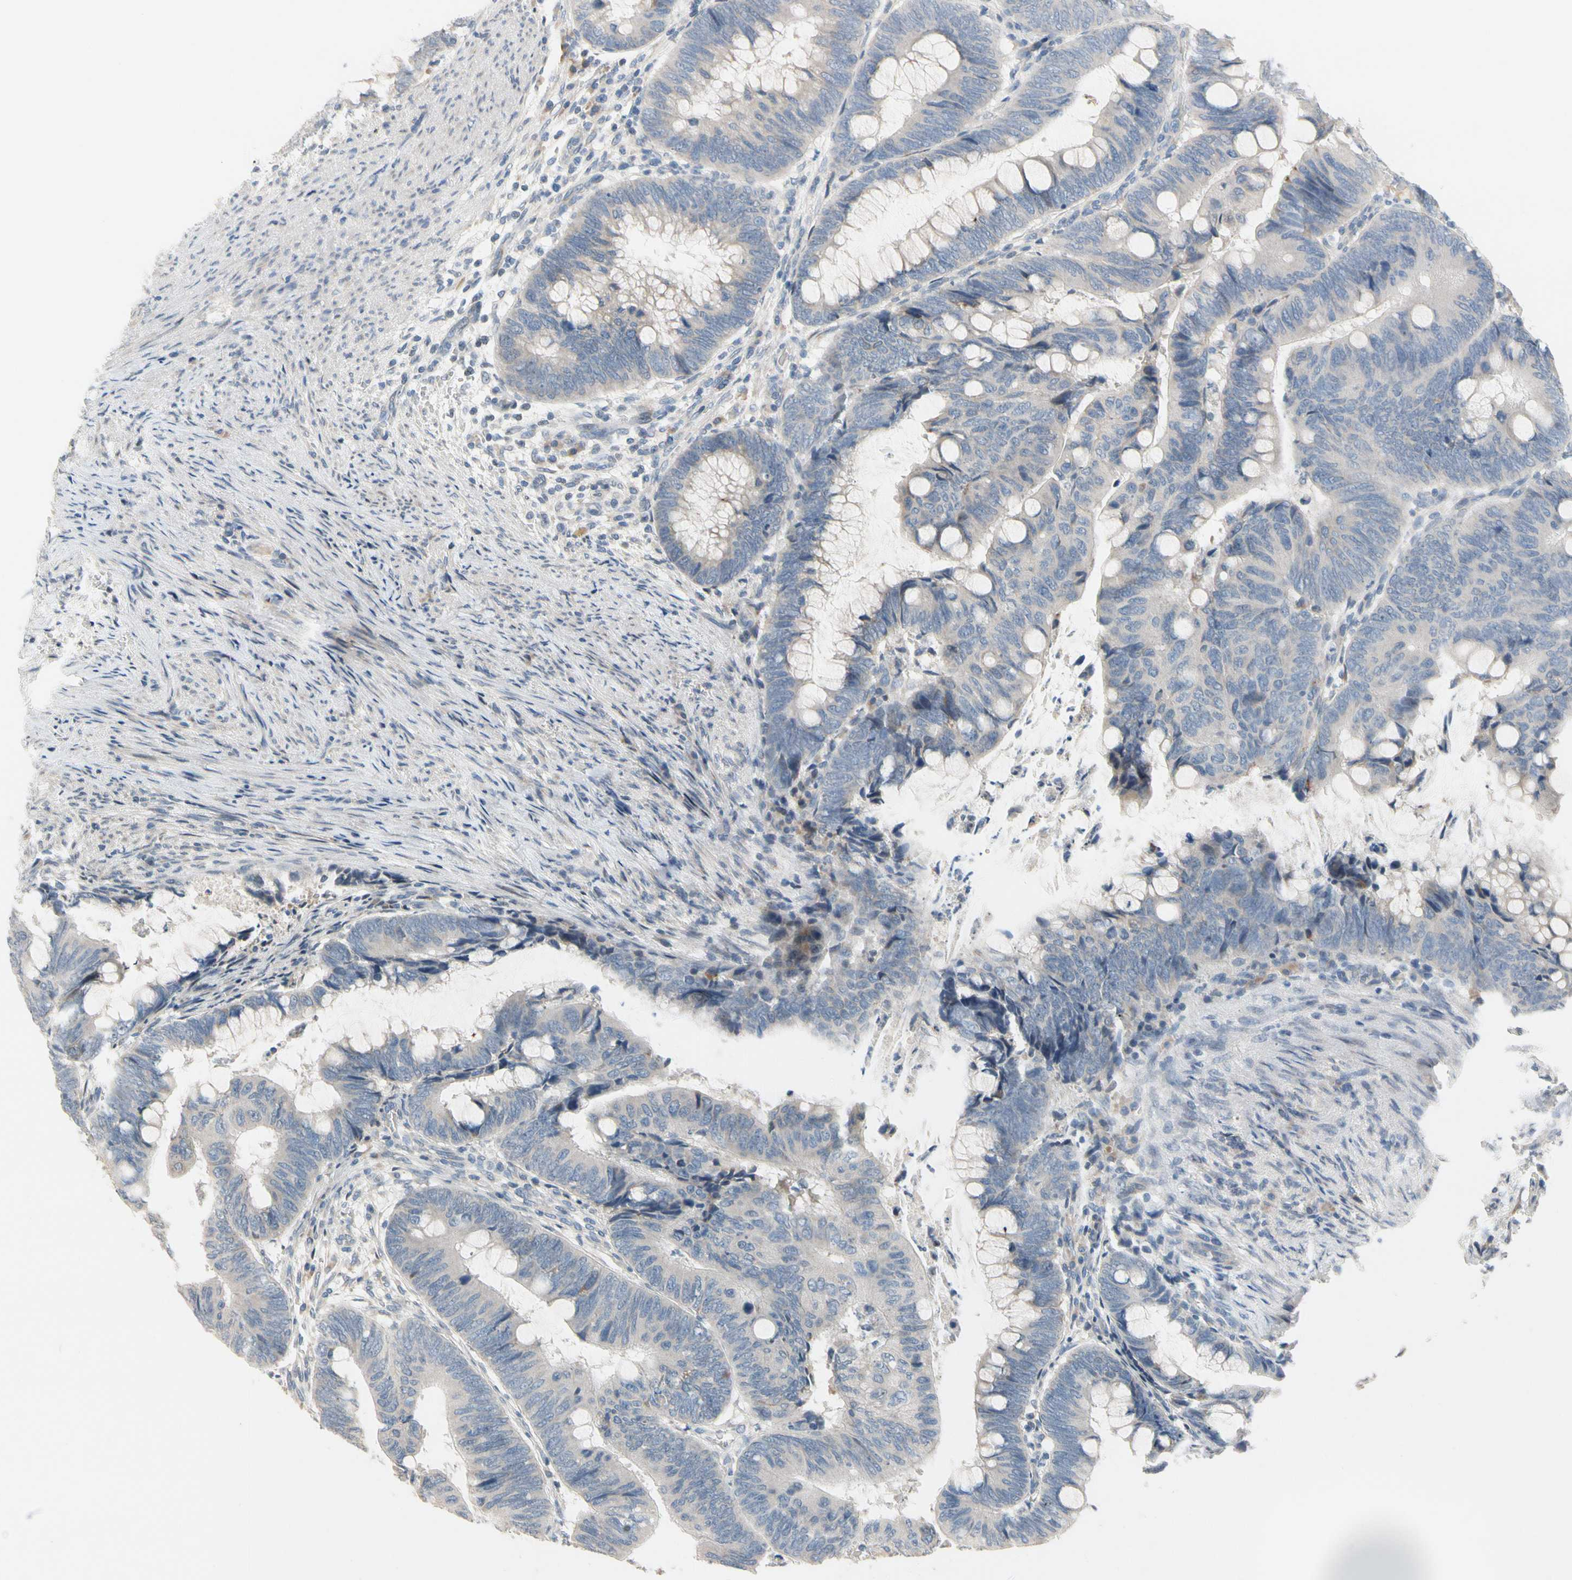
{"staining": {"intensity": "weak", "quantity": "25%-75%", "location": "cytoplasmic/membranous"}, "tissue": "colorectal cancer", "cell_type": "Tumor cells", "image_type": "cancer", "snomed": [{"axis": "morphology", "description": "Normal tissue, NOS"}, {"axis": "morphology", "description": "Adenocarcinoma, NOS"}, {"axis": "topography", "description": "Rectum"}, {"axis": "topography", "description": "Peripheral nerve tissue"}], "caption": "Adenocarcinoma (colorectal) stained with a protein marker shows weak staining in tumor cells.", "gene": "PIP5K1B", "patient": {"sex": "male", "age": 92}}